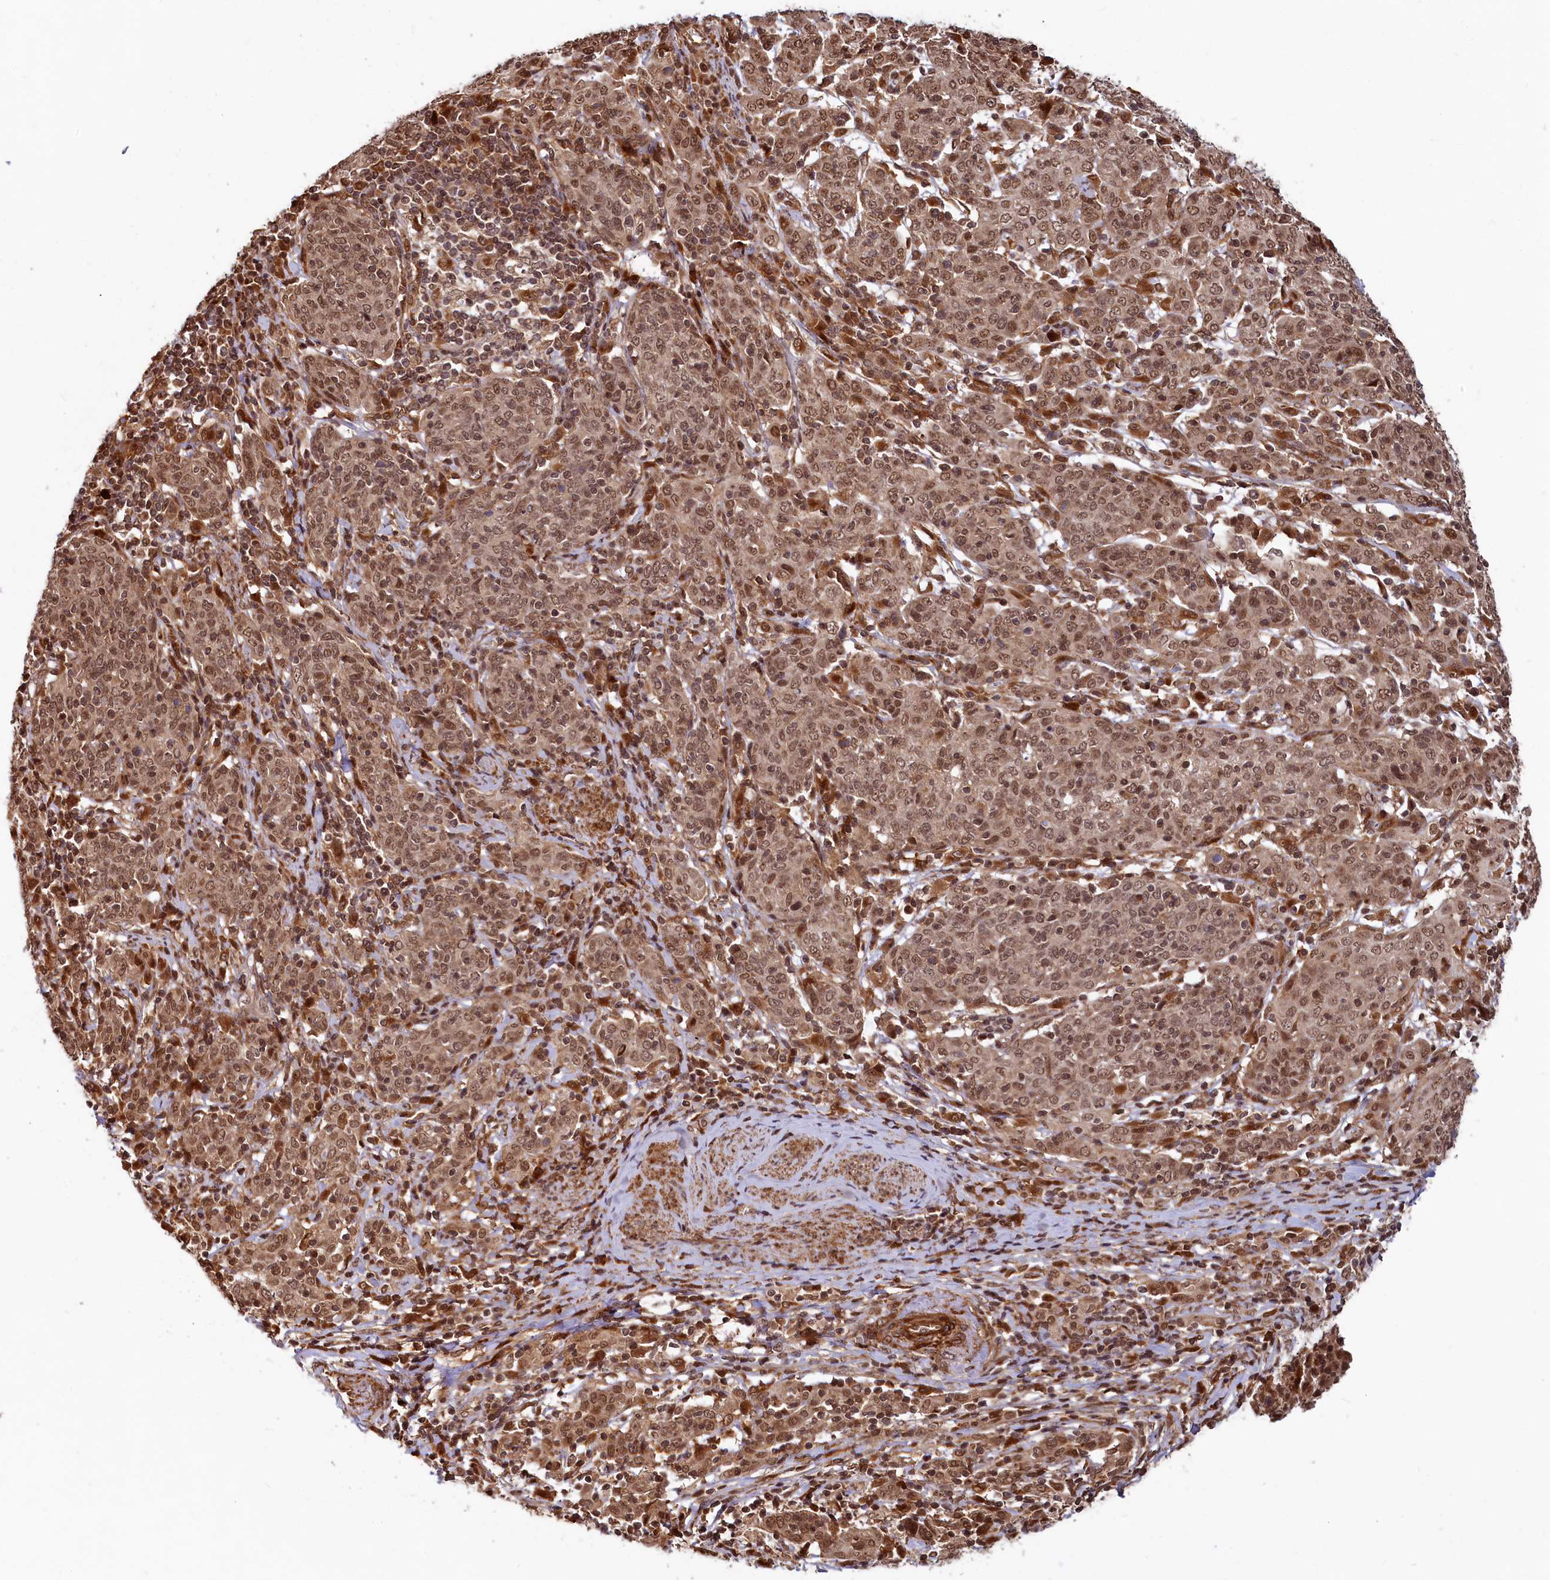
{"staining": {"intensity": "moderate", "quantity": ">75%", "location": "nuclear"}, "tissue": "cervical cancer", "cell_type": "Tumor cells", "image_type": "cancer", "snomed": [{"axis": "morphology", "description": "Squamous cell carcinoma, NOS"}, {"axis": "topography", "description": "Cervix"}], "caption": "Protein staining of cervical cancer tissue reveals moderate nuclear expression in approximately >75% of tumor cells. The staining is performed using DAB (3,3'-diaminobenzidine) brown chromogen to label protein expression. The nuclei are counter-stained blue using hematoxylin.", "gene": "TRIM23", "patient": {"sex": "female", "age": 67}}